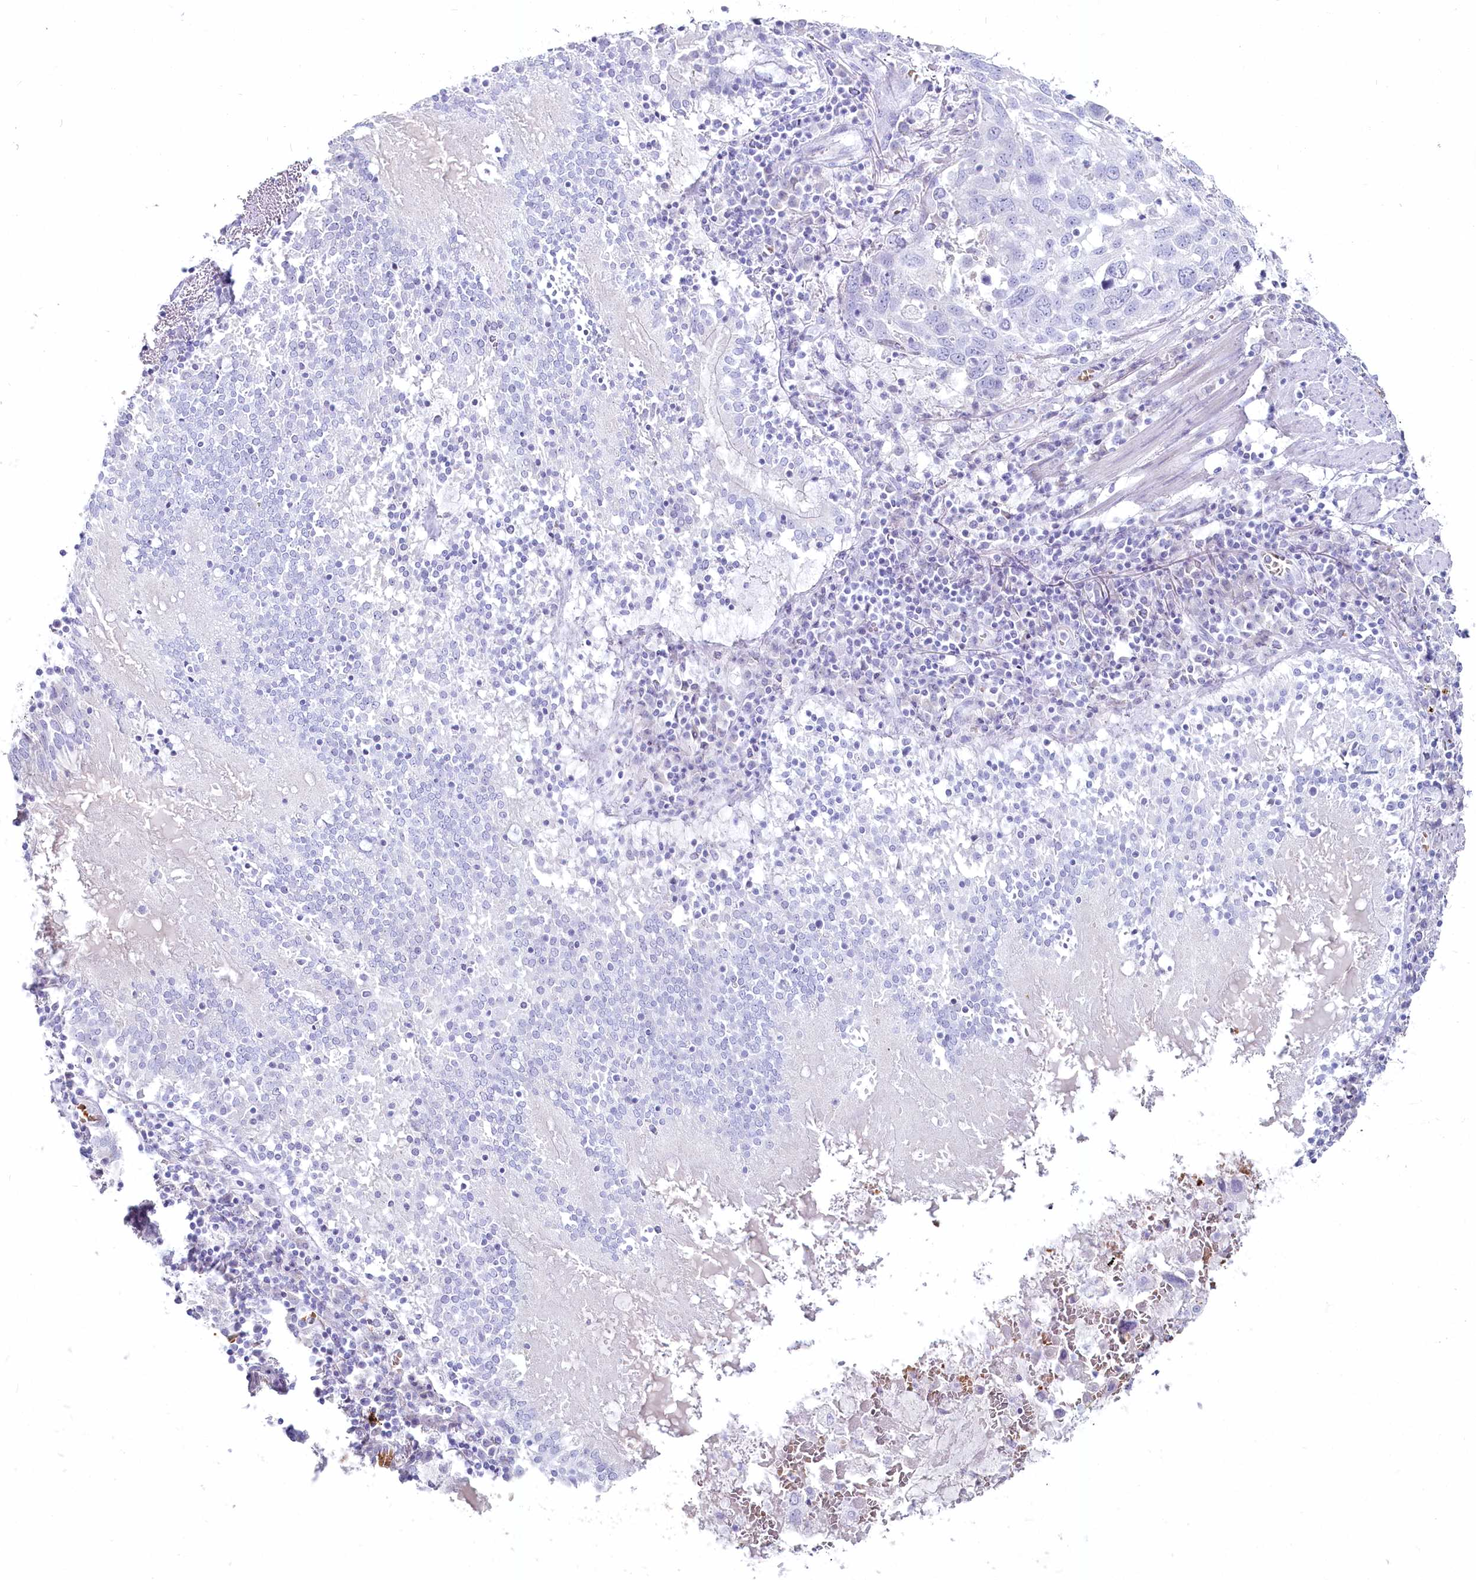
{"staining": {"intensity": "negative", "quantity": "none", "location": "none"}, "tissue": "lung cancer", "cell_type": "Tumor cells", "image_type": "cancer", "snomed": [{"axis": "morphology", "description": "Squamous cell carcinoma, NOS"}, {"axis": "topography", "description": "Lung"}], "caption": "Lung squamous cell carcinoma was stained to show a protein in brown. There is no significant expression in tumor cells.", "gene": "IFIT5", "patient": {"sex": "male", "age": 65}}